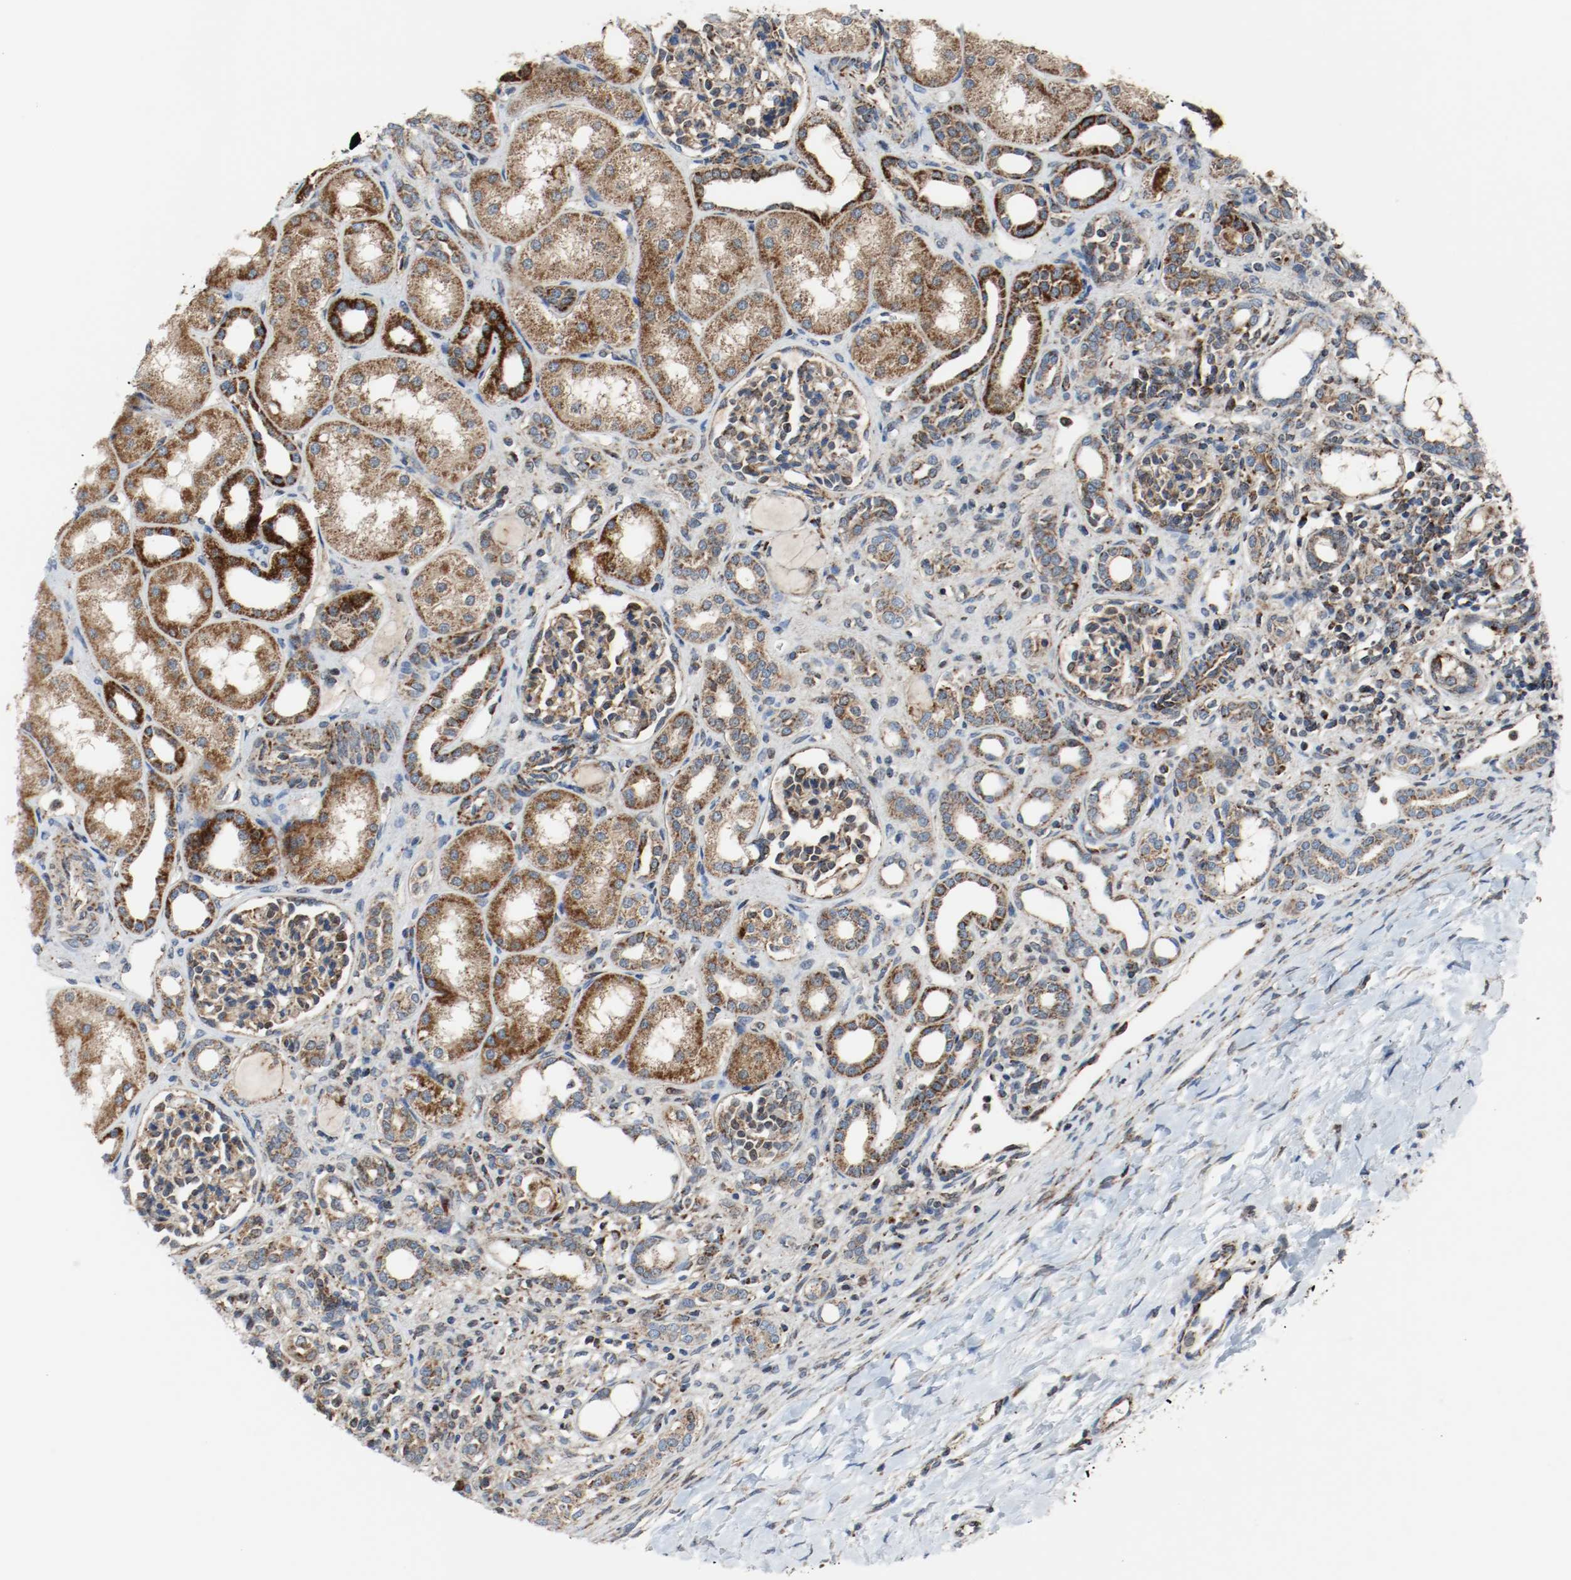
{"staining": {"intensity": "strong", "quantity": ">75%", "location": "cytoplasmic/membranous"}, "tissue": "kidney", "cell_type": "Cells in glomeruli", "image_type": "normal", "snomed": [{"axis": "morphology", "description": "Normal tissue, NOS"}, {"axis": "topography", "description": "Kidney"}], "caption": "The micrograph demonstrates immunohistochemical staining of unremarkable kidney. There is strong cytoplasmic/membranous staining is appreciated in approximately >75% of cells in glomeruli.", "gene": "TXNRD1", "patient": {"sex": "male", "age": 7}}